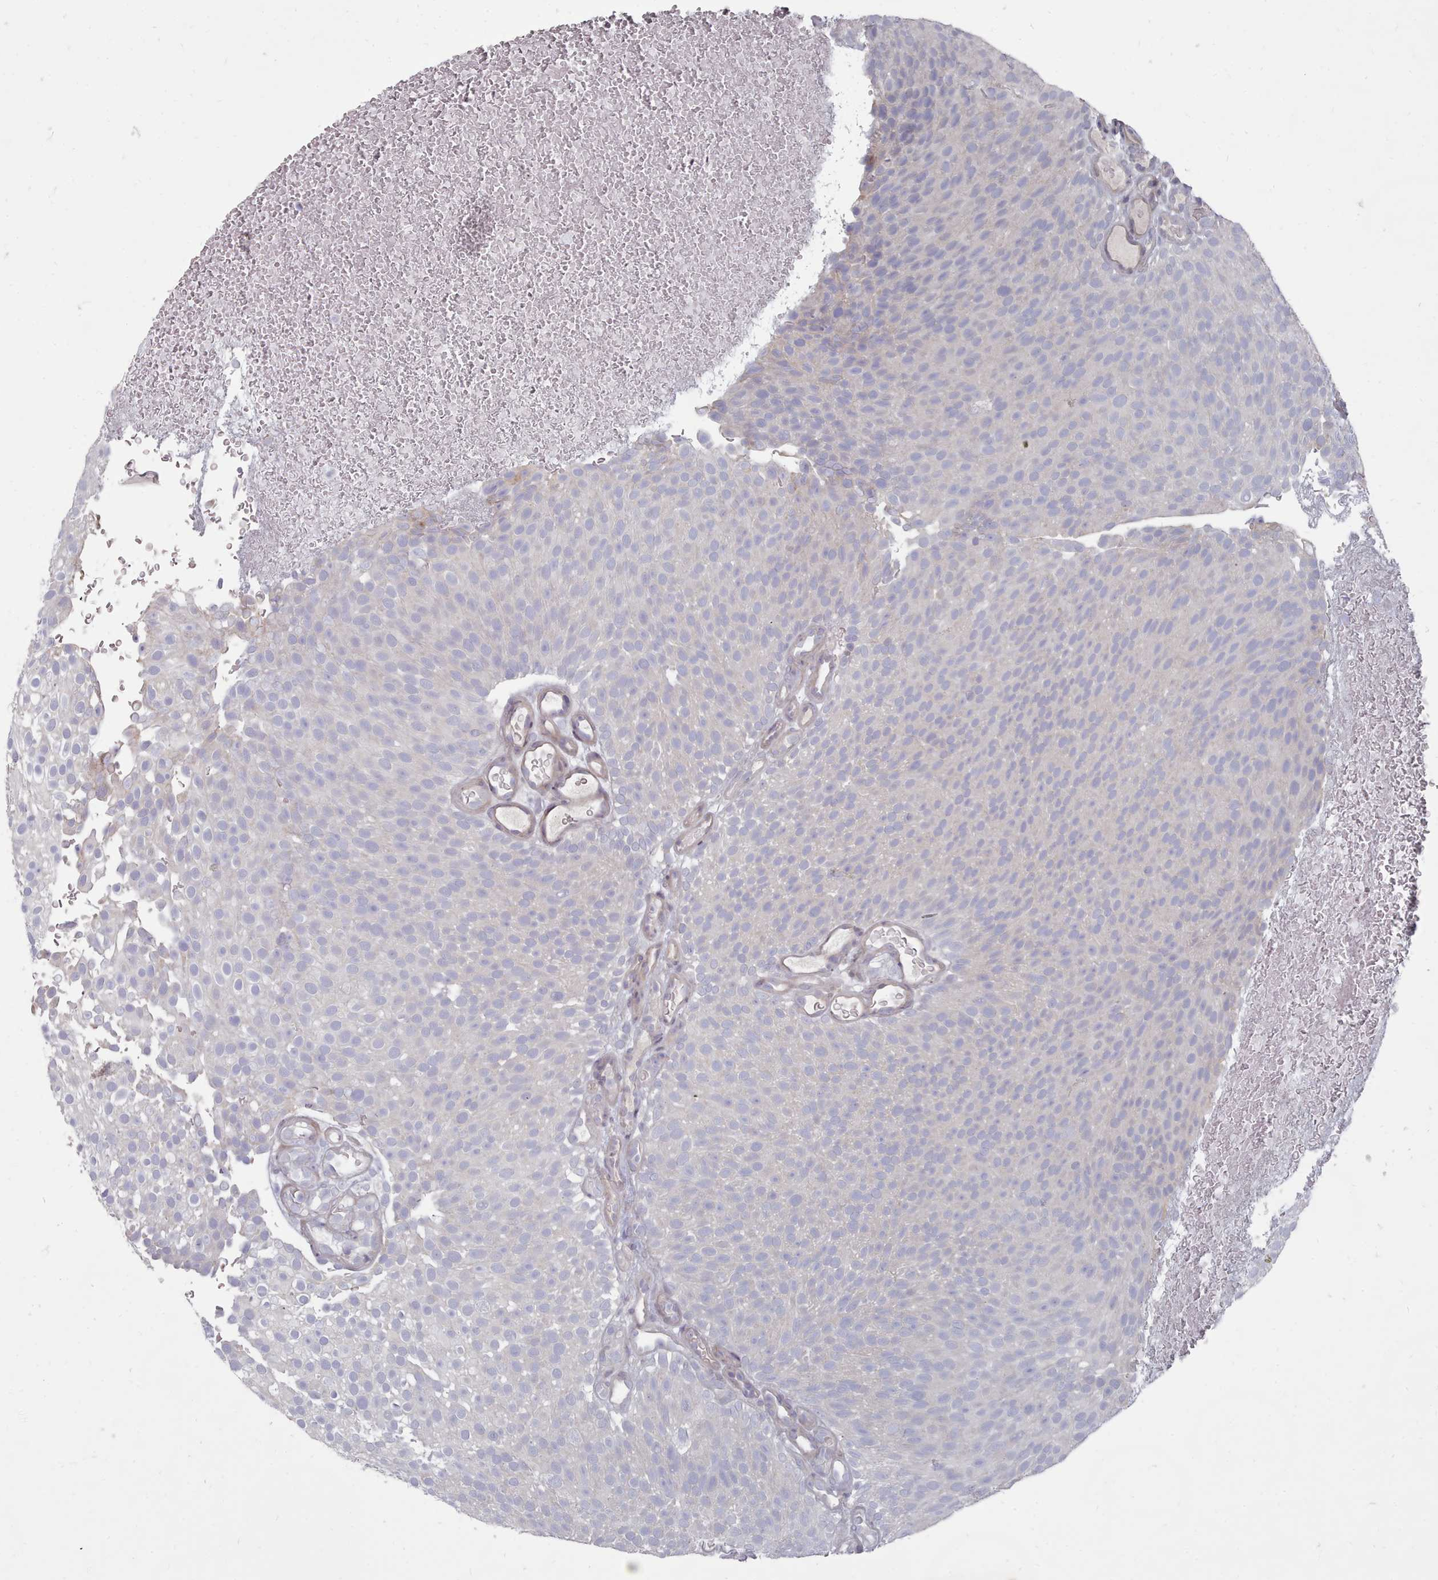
{"staining": {"intensity": "negative", "quantity": "none", "location": "none"}, "tissue": "urothelial cancer", "cell_type": "Tumor cells", "image_type": "cancer", "snomed": [{"axis": "morphology", "description": "Urothelial carcinoma, Low grade"}, {"axis": "topography", "description": "Urinary bladder"}], "caption": "Tumor cells are negative for brown protein staining in urothelial carcinoma (low-grade). (Stains: DAB (3,3'-diaminobenzidine) IHC with hematoxylin counter stain, Microscopy: brightfield microscopy at high magnification).", "gene": "ACKR3", "patient": {"sex": "male", "age": 78}}